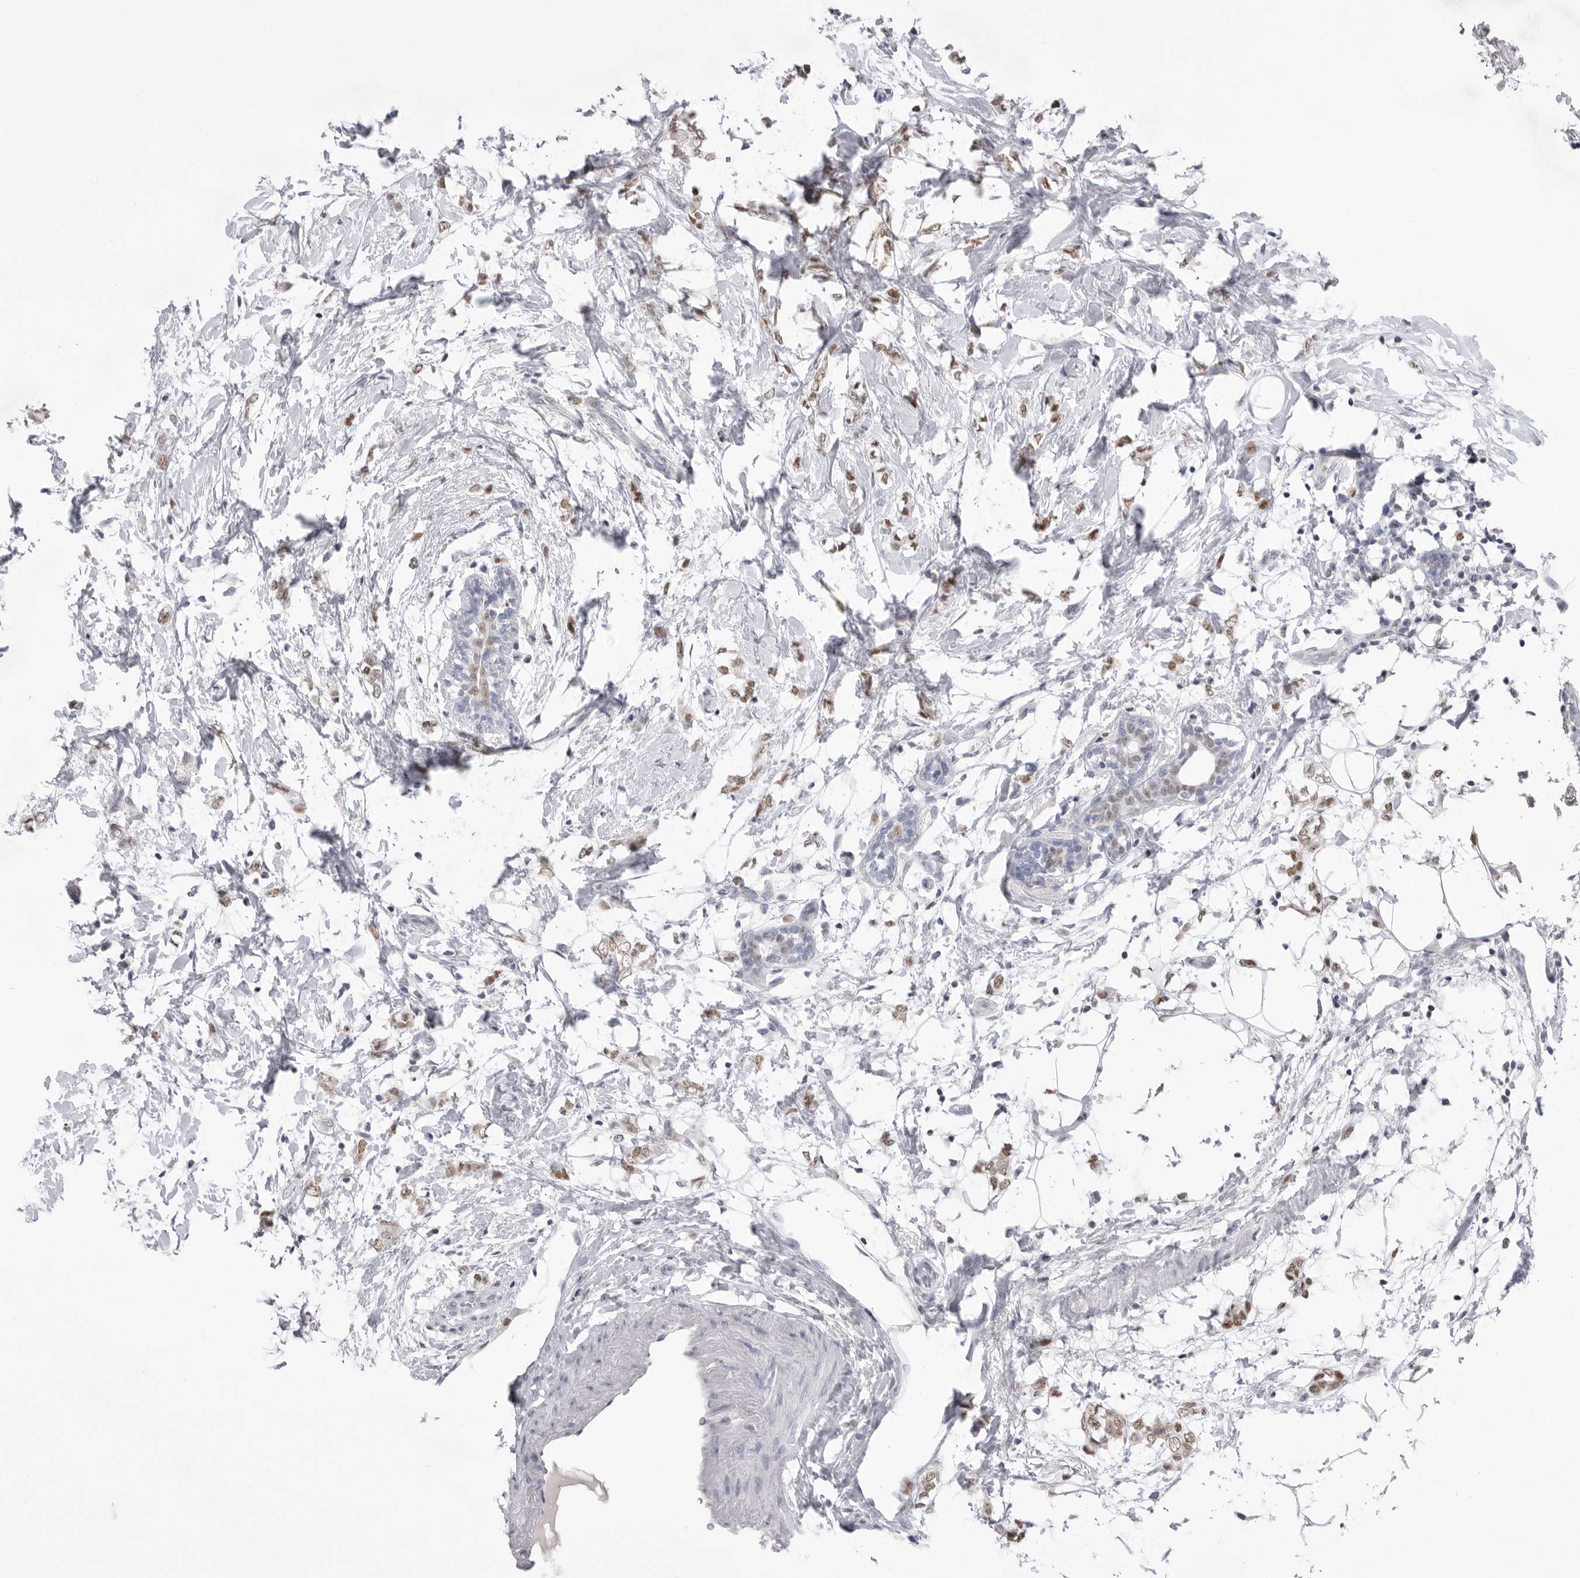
{"staining": {"intensity": "weak", "quantity": "25%-75%", "location": "nuclear"}, "tissue": "breast cancer", "cell_type": "Tumor cells", "image_type": "cancer", "snomed": [{"axis": "morphology", "description": "Normal tissue, NOS"}, {"axis": "morphology", "description": "Lobular carcinoma"}, {"axis": "topography", "description": "Breast"}], "caption": "This is a histology image of IHC staining of breast cancer, which shows weak positivity in the nuclear of tumor cells.", "gene": "ZBTB7B", "patient": {"sex": "female", "age": 47}}